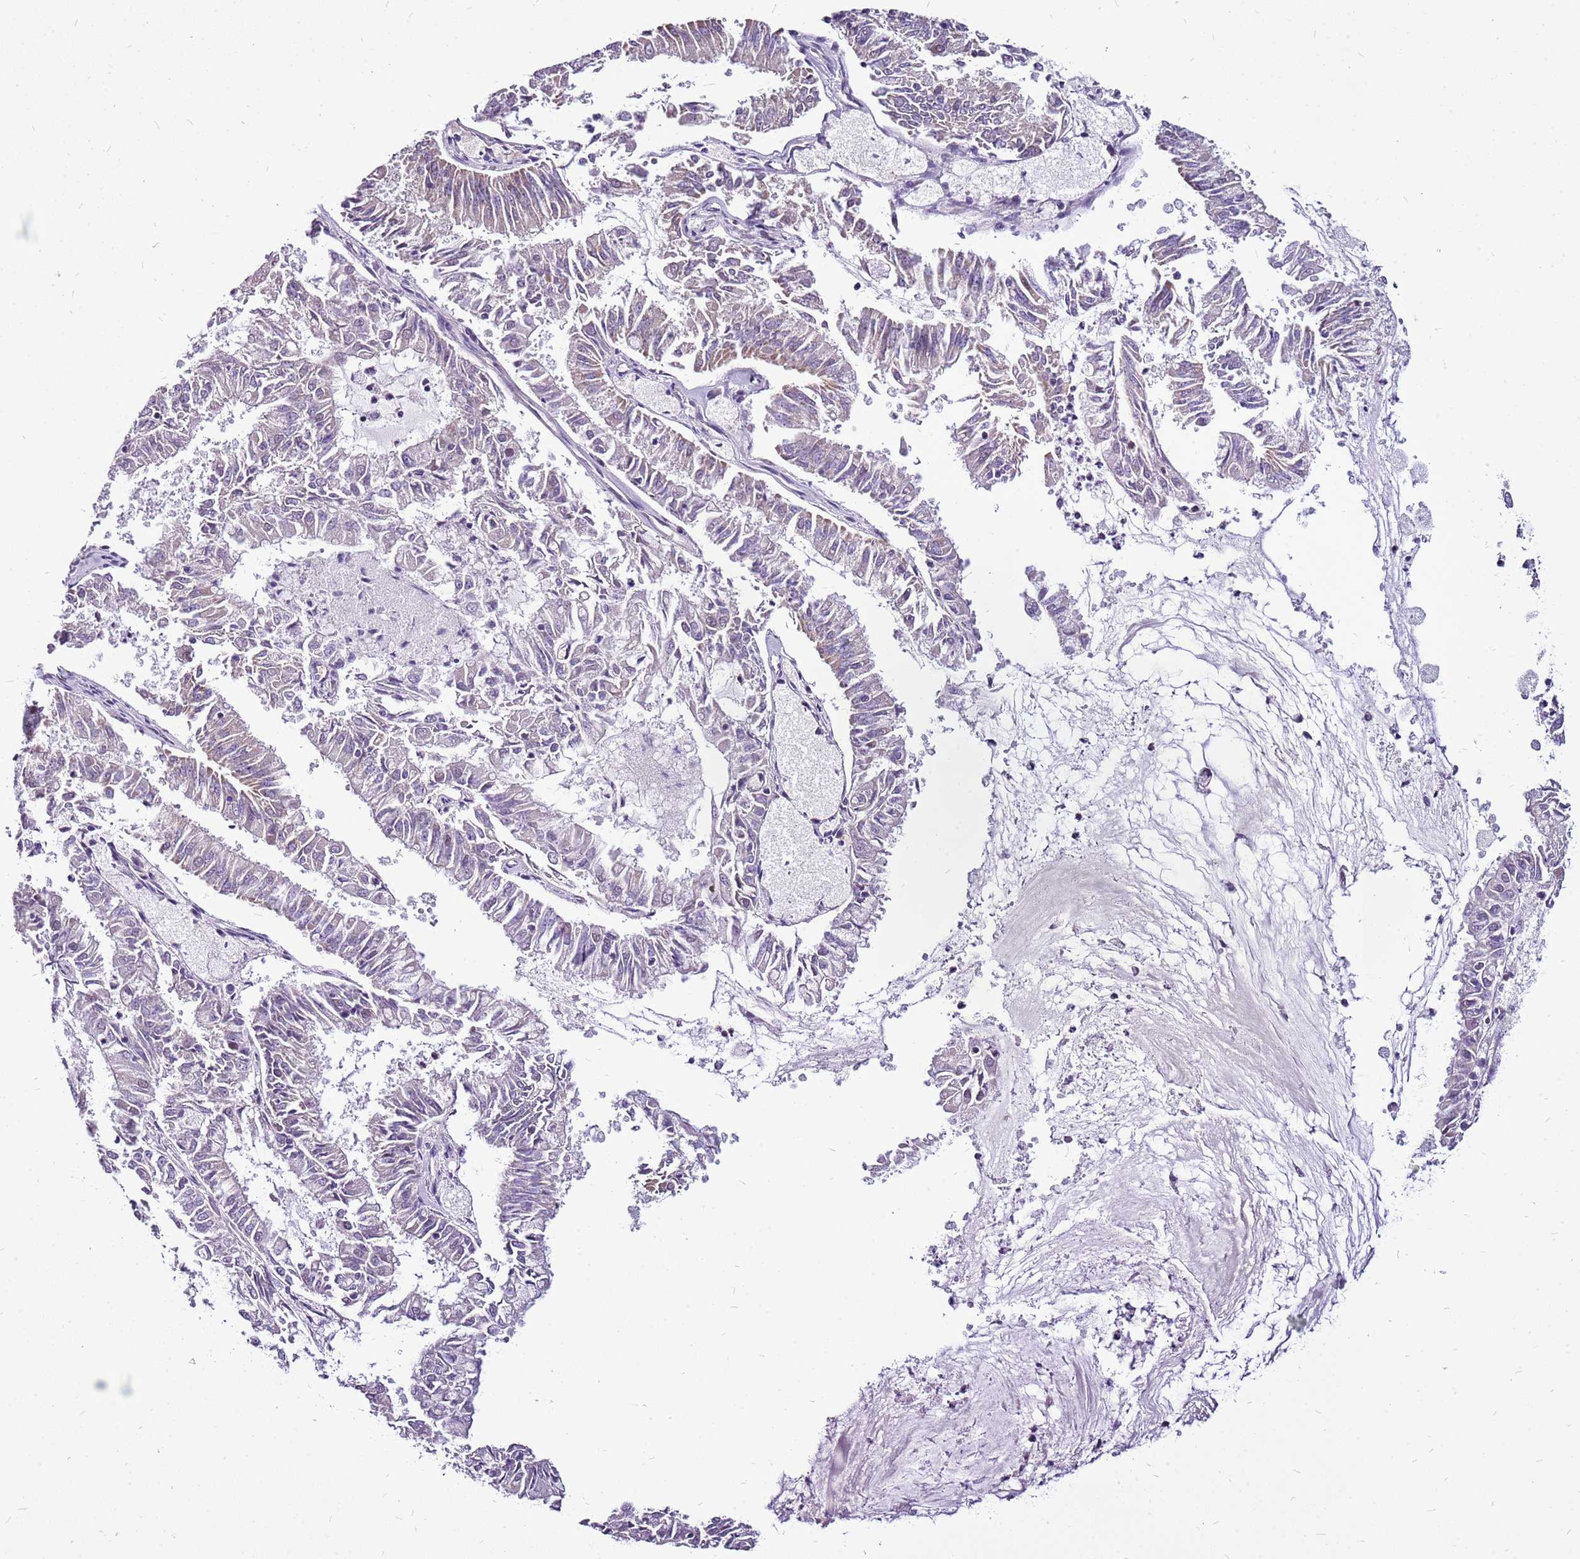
{"staining": {"intensity": "weak", "quantity": "<25%", "location": "cytoplasmic/membranous"}, "tissue": "endometrial cancer", "cell_type": "Tumor cells", "image_type": "cancer", "snomed": [{"axis": "morphology", "description": "Adenocarcinoma, NOS"}, {"axis": "topography", "description": "Endometrium"}], "caption": "Tumor cells are negative for brown protein staining in endometrial adenocarcinoma.", "gene": "CCDC166", "patient": {"sex": "female", "age": 57}}